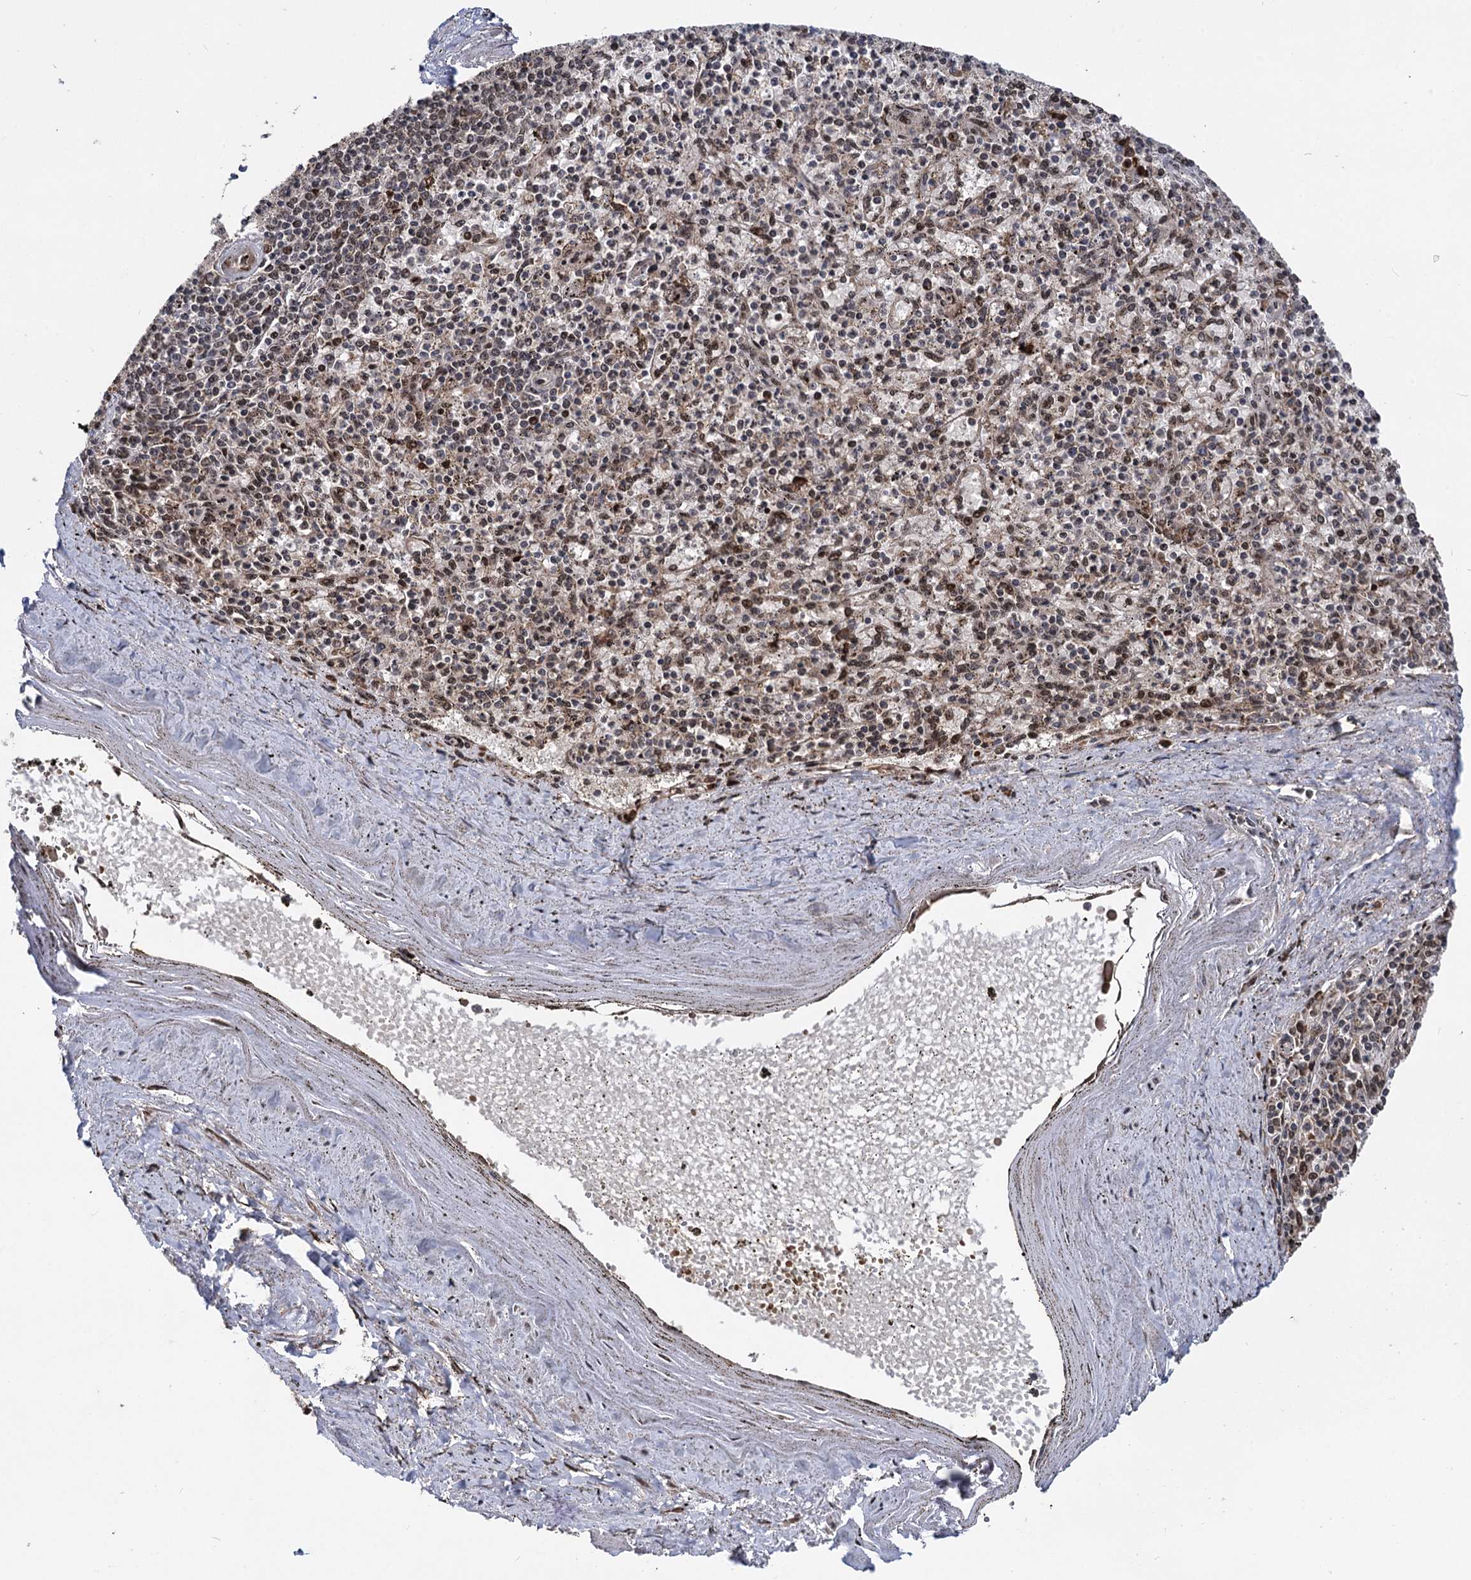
{"staining": {"intensity": "moderate", "quantity": "<25%", "location": "nuclear"}, "tissue": "spleen", "cell_type": "Cells in red pulp", "image_type": "normal", "snomed": [{"axis": "morphology", "description": "Normal tissue, NOS"}, {"axis": "topography", "description": "Spleen"}], "caption": "Immunohistochemistry (IHC) (DAB (3,3'-diaminobenzidine)) staining of benign spleen demonstrates moderate nuclear protein positivity in approximately <25% of cells in red pulp.", "gene": "MESD", "patient": {"sex": "male", "age": 72}}